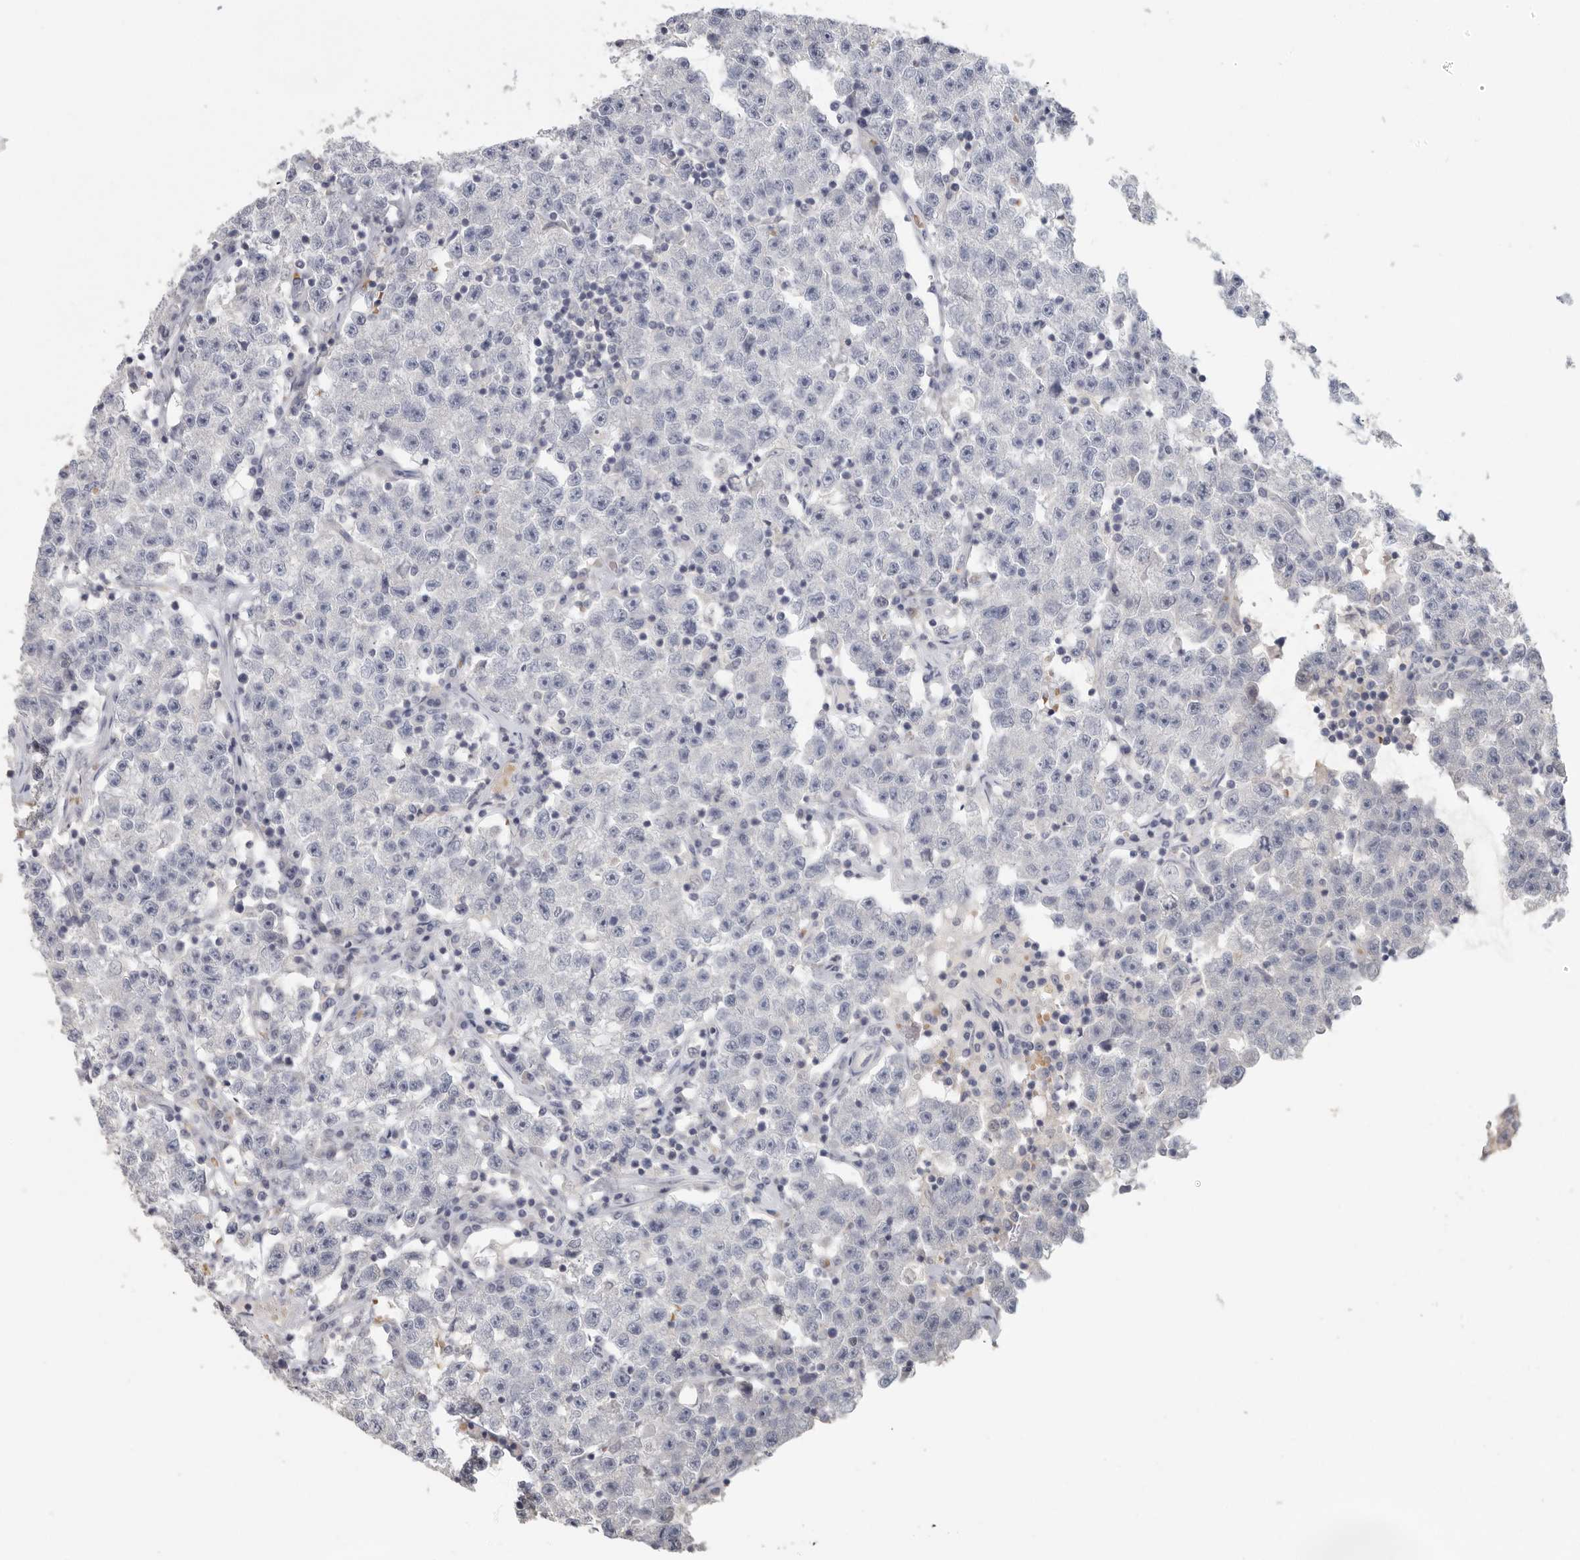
{"staining": {"intensity": "negative", "quantity": "none", "location": "none"}, "tissue": "testis cancer", "cell_type": "Tumor cells", "image_type": "cancer", "snomed": [{"axis": "morphology", "description": "Seminoma, NOS"}, {"axis": "topography", "description": "Testis"}], "caption": "Immunohistochemistry of testis cancer (seminoma) demonstrates no expression in tumor cells.", "gene": "DNAJC11", "patient": {"sex": "male", "age": 22}}